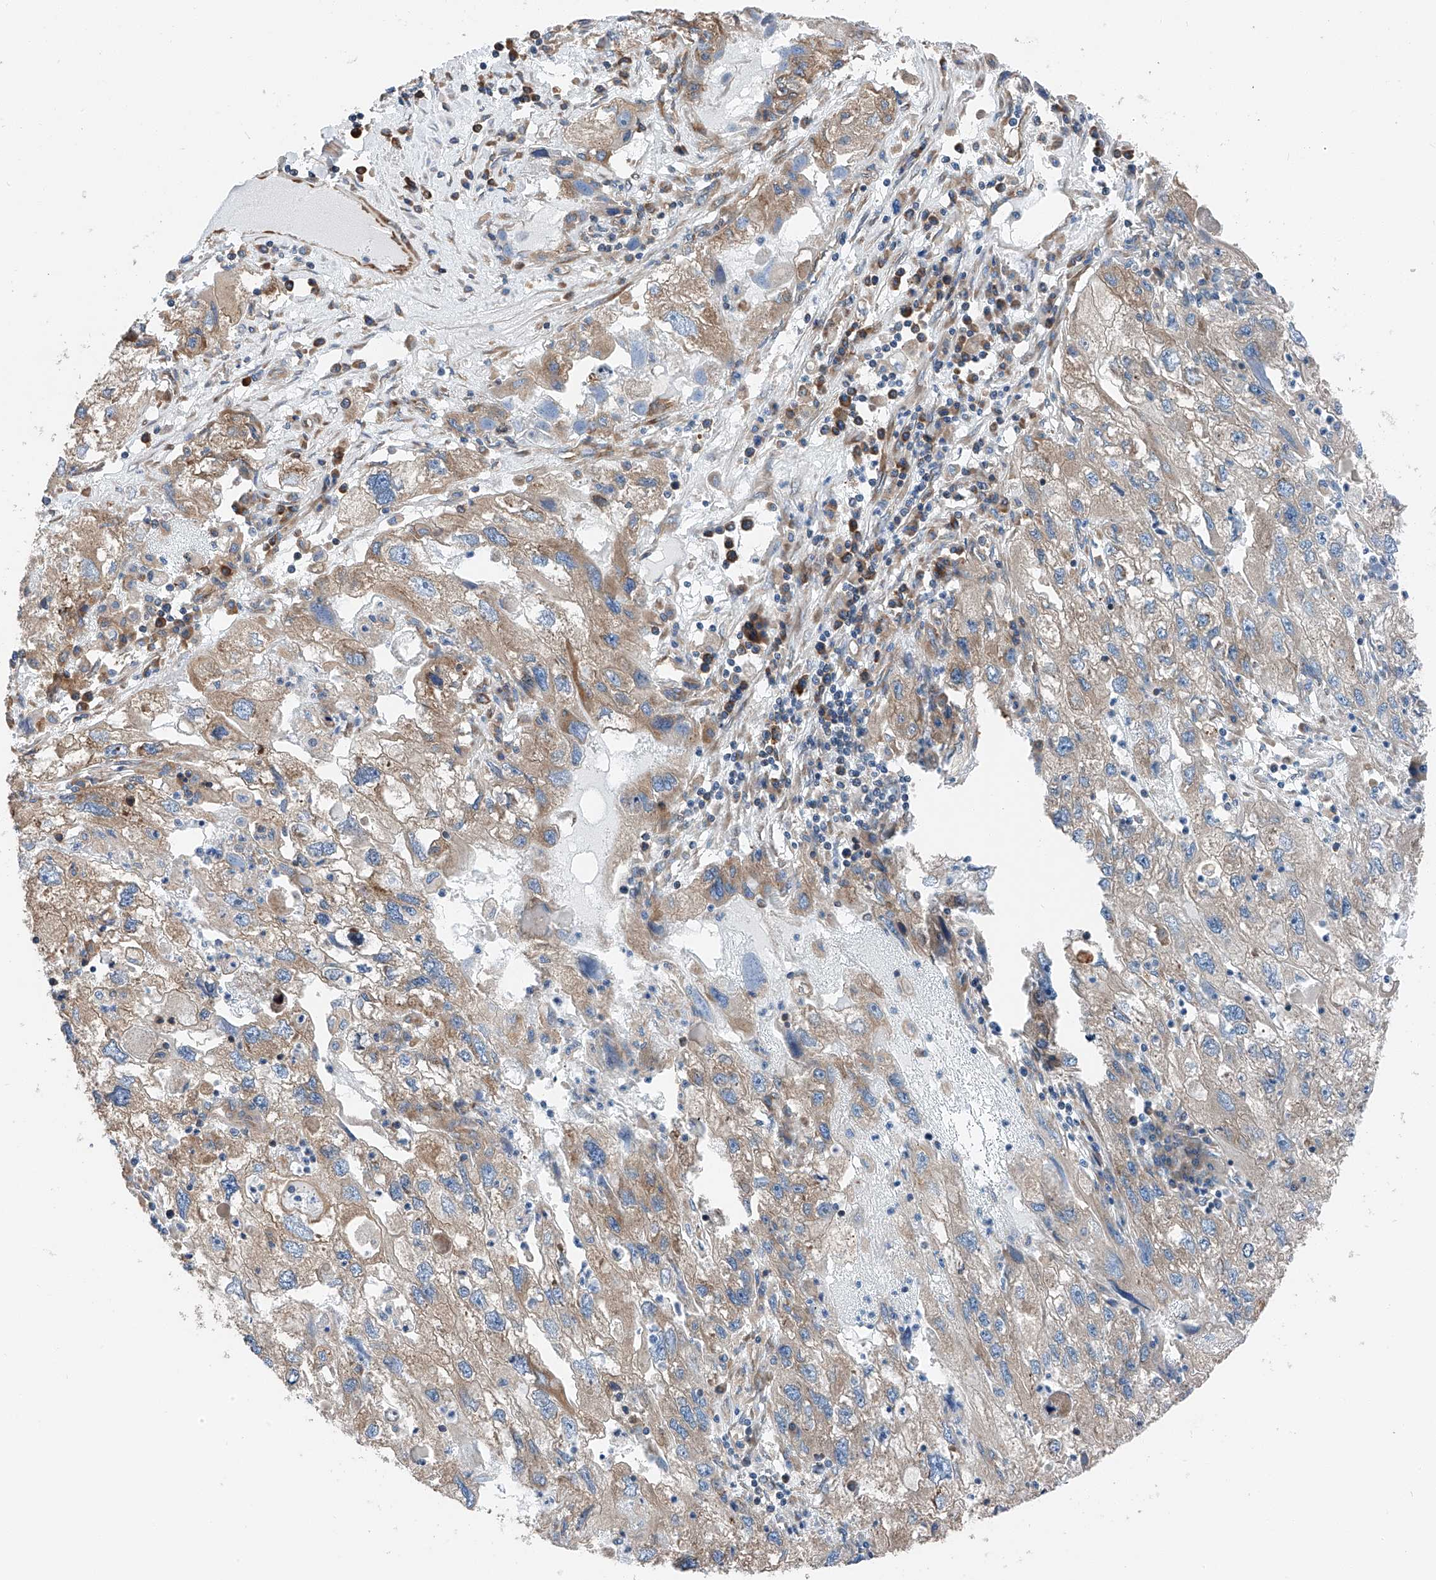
{"staining": {"intensity": "weak", "quantity": "25%-75%", "location": "cytoplasmic/membranous"}, "tissue": "endometrial cancer", "cell_type": "Tumor cells", "image_type": "cancer", "snomed": [{"axis": "morphology", "description": "Adenocarcinoma, NOS"}, {"axis": "topography", "description": "Endometrium"}], "caption": "High-magnification brightfield microscopy of endometrial adenocarcinoma stained with DAB (3,3'-diaminobenzidine) (brown) and counterstained with hematoxylin (blue). tumor cells exhibit weak cytoplasmic/membranous expression is present in approximately25%-75% of cells. Immunohistochemistry stains the protein in brown and the nuclei are stained blue.", "gene": "ZC3H15", "patient": {"sex": "female", "age": 49}}